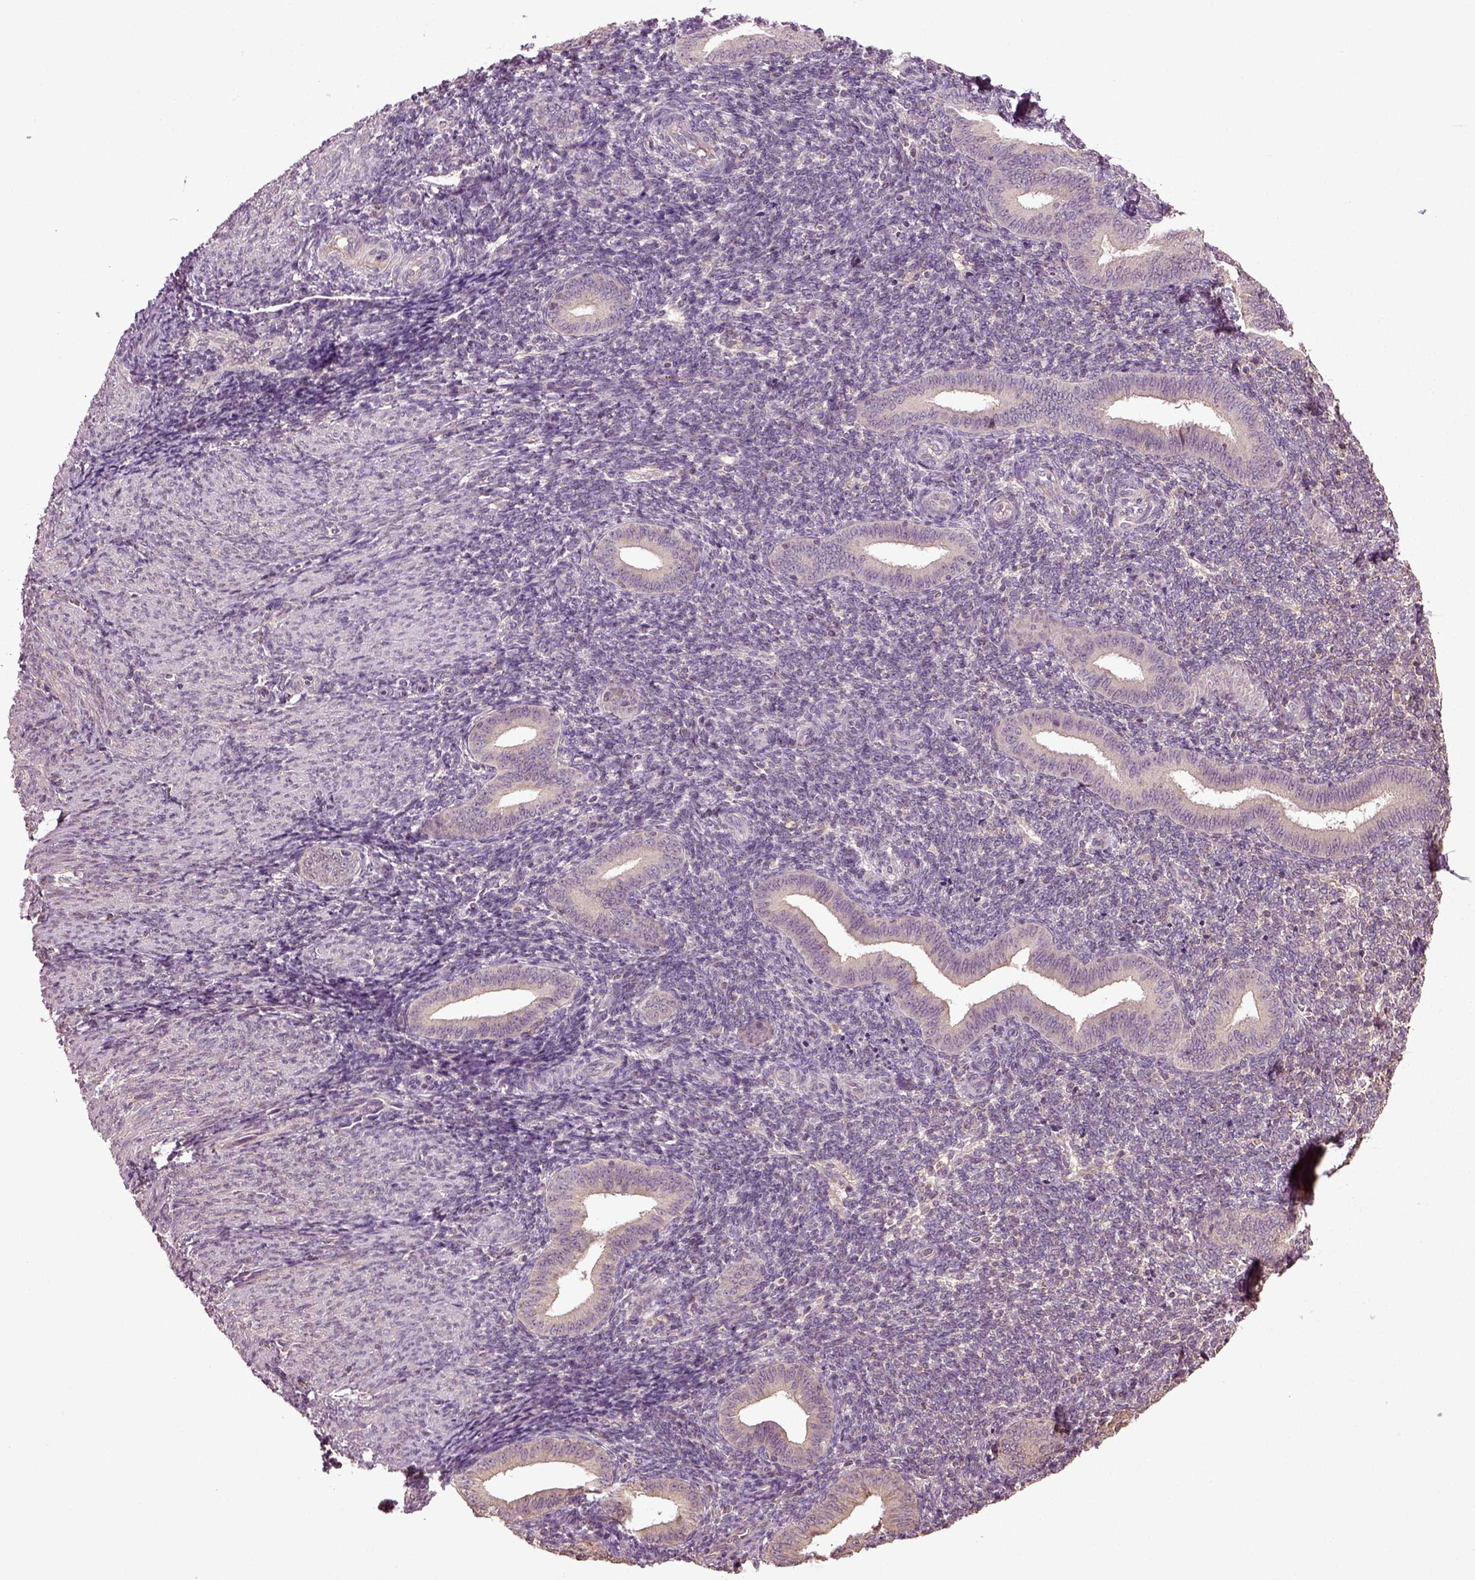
{"staining": {"intensity": "negative", "quantity": "none", "location": "none"}, "tissue": "endometrium", "cell_type": "Cells in endometrial stroma", "image_type": "normal", "snomed": [{"axis": "morphology", "description": "Normal tissue, NOS"}, {"axis": "topography", "description": "Endometrium"}], "caption": "Endometrium was stained to show a protein in brown. There is no significant staining in cells in endometrial stroma. Nuclei are stained in blue.", "gene": "ERV3", "patient": {"sex": "female", "age": 25}}